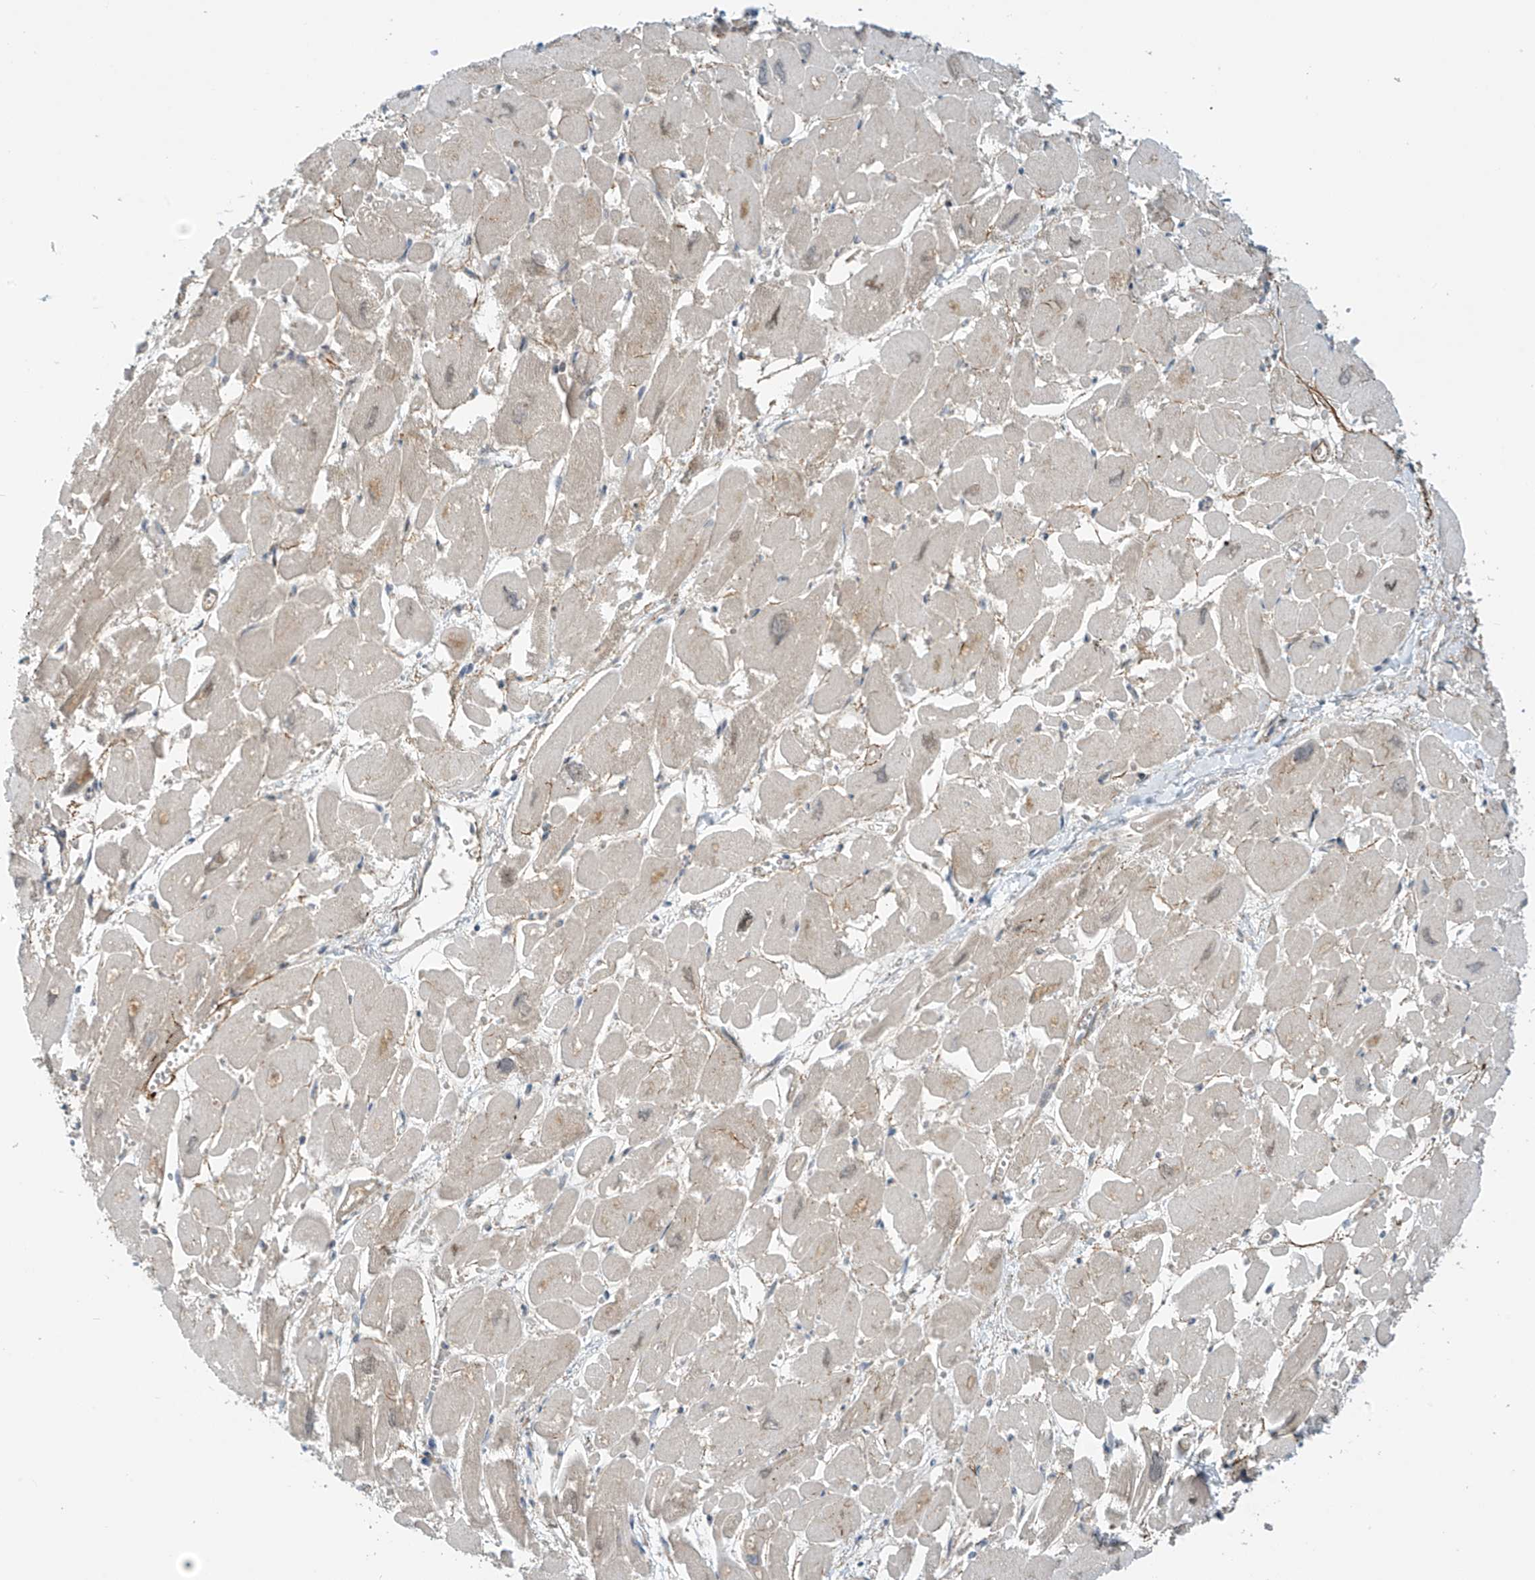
{"staining": {"intensity": "weak", "quantity": "<25%", "location": "cytoplasmic/membranous"}, "tissue": "heart muscle", "cell_type": "Cardiomyocytes", "image_type": "normal", "snomed": [{"axis": "morphology", "description": "Normal tissue, NOS"}, {"axis": "topography", "description": "Heart"}], "caption": "Immunohistochemistry photomicrograph of unremarkable heart muscle stained for a protein (brown), which demonstrates no positivity in cardiomyocytes. (Stains: DAB (3,3'-diaminobenzidine) immunohistochemistry (IHC) with hematoxylin counter stain, Microscopy: brightfield microscopy at high magnification).", "gene": "FSD1L", "patient": {"sex": "male", "age": 54}}